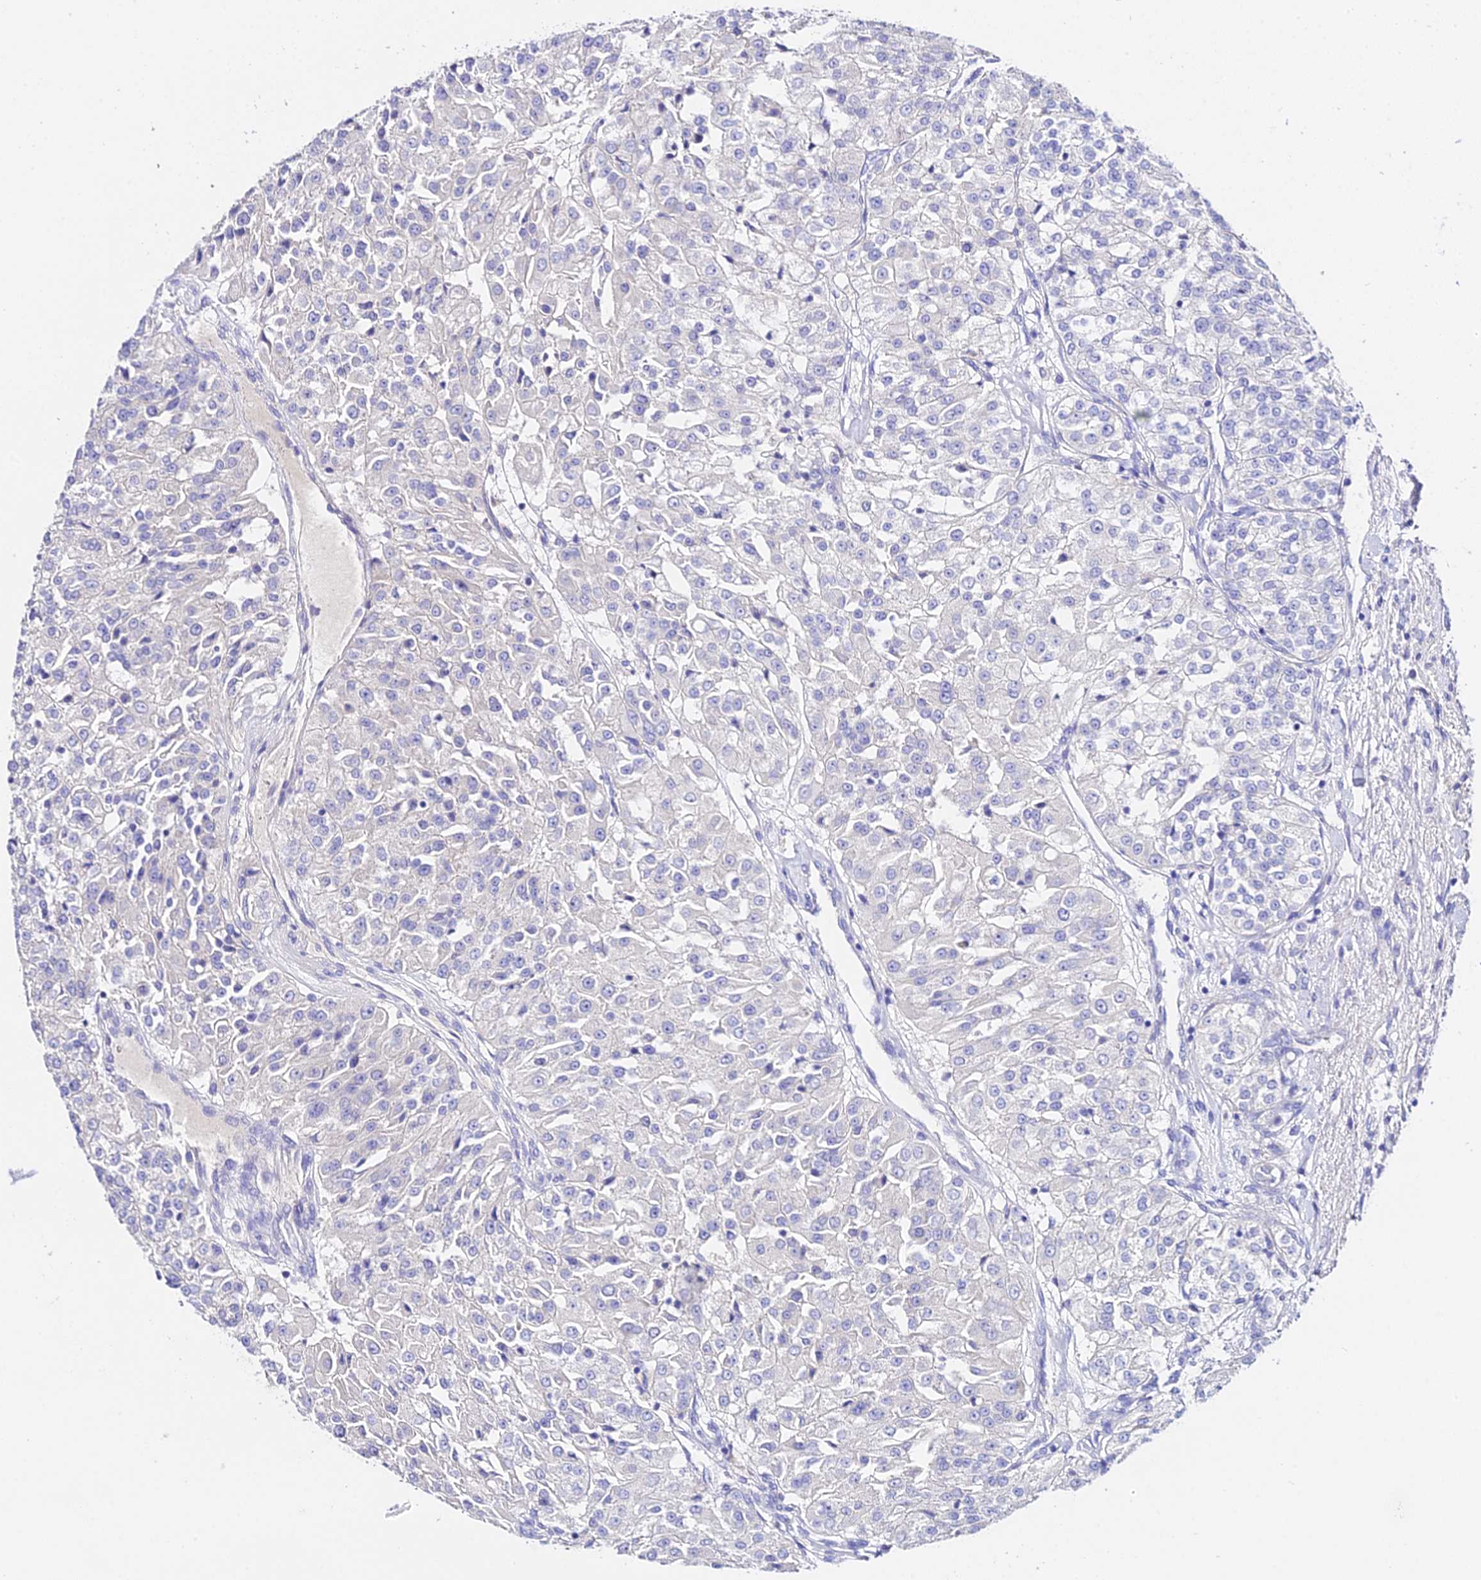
{"staining": {"intensity": "negative", "quantity": "none", "location": "none"}, "tissue": "renal cancer", "cell_type": "Tumor cells", "image_type": "cancer", "snomed": [{"axis": "morphology", "description": "Adenocarcinoma, NOS"}, {"axis": "topography", "description": "Kidney"}], "caption": "Immunohistochemistry photomicrograph of neoplastic tissue: human renal cancer (adenocarcinoma) stained with DAB (3,3'-diaminobenzidine) demonstrates no significant protein positivity in tumor cells.", "gene": "TMEM117", "patient": {"sex": "female", "age": 63}}